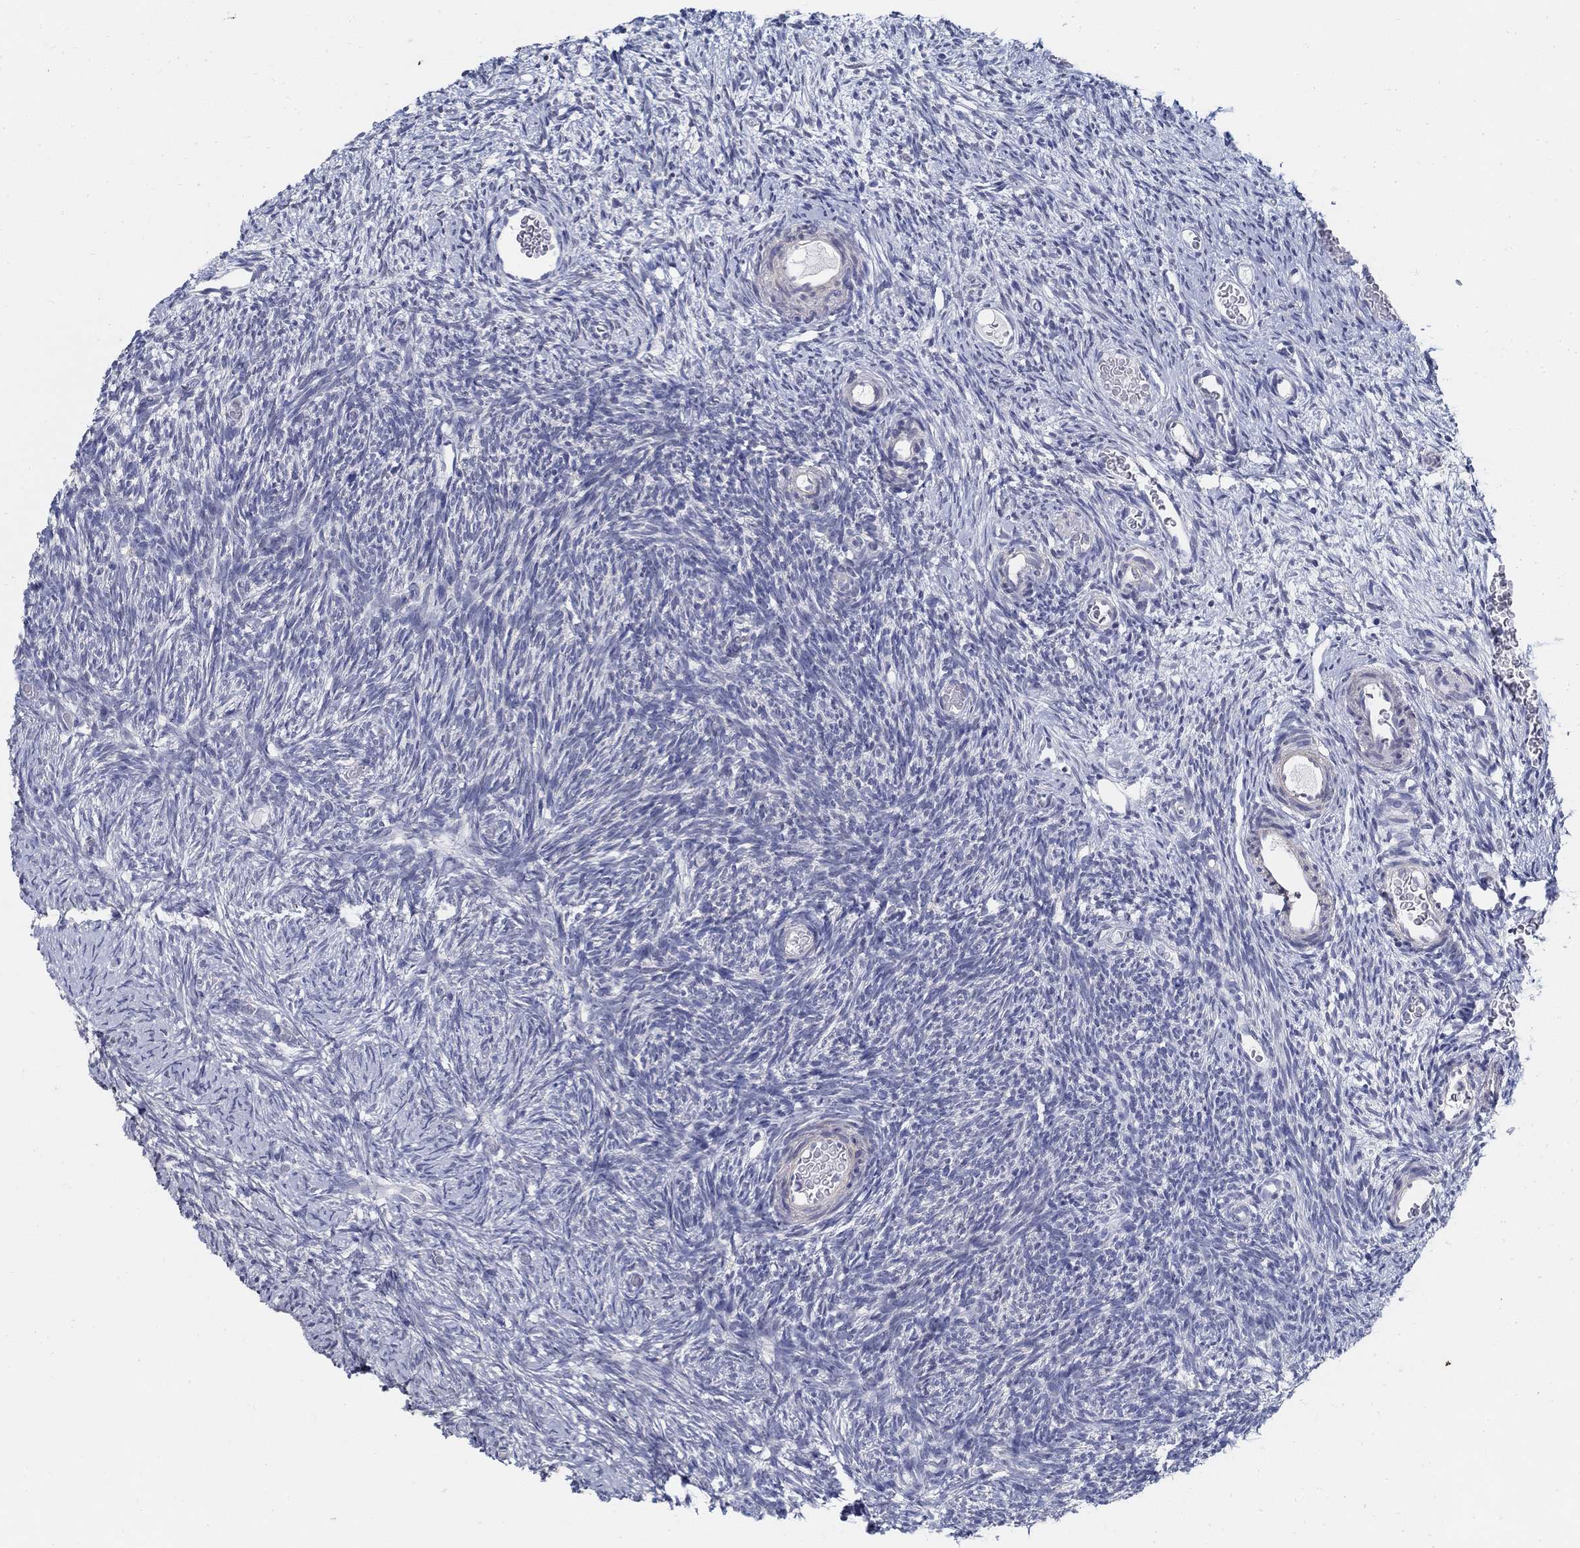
{"staining": {"intensity": "negative", "quantity": "none", "location": "none"}, "tissue": "ovary", "cell_type": "Follicle cells", "image_type": "normal", "snomed": [{"axis": "morphology", "description": "Normal tissue, NOS"}, {"axis": "topography", "description": "Ovary"}], "caption": "High magnification brightfield microscopy of normal ovary stained with DAB (brown) and counterstained with hematoxylin (blue): follicle cells show no significant positivity. The staining is performed using DAB (3,3'-diaminobenzidine) brown chromogen with nuclei counter-stained in using hematoxylin.", "gene": "USP29", "patient": {"sex": "female", "age": 39}}